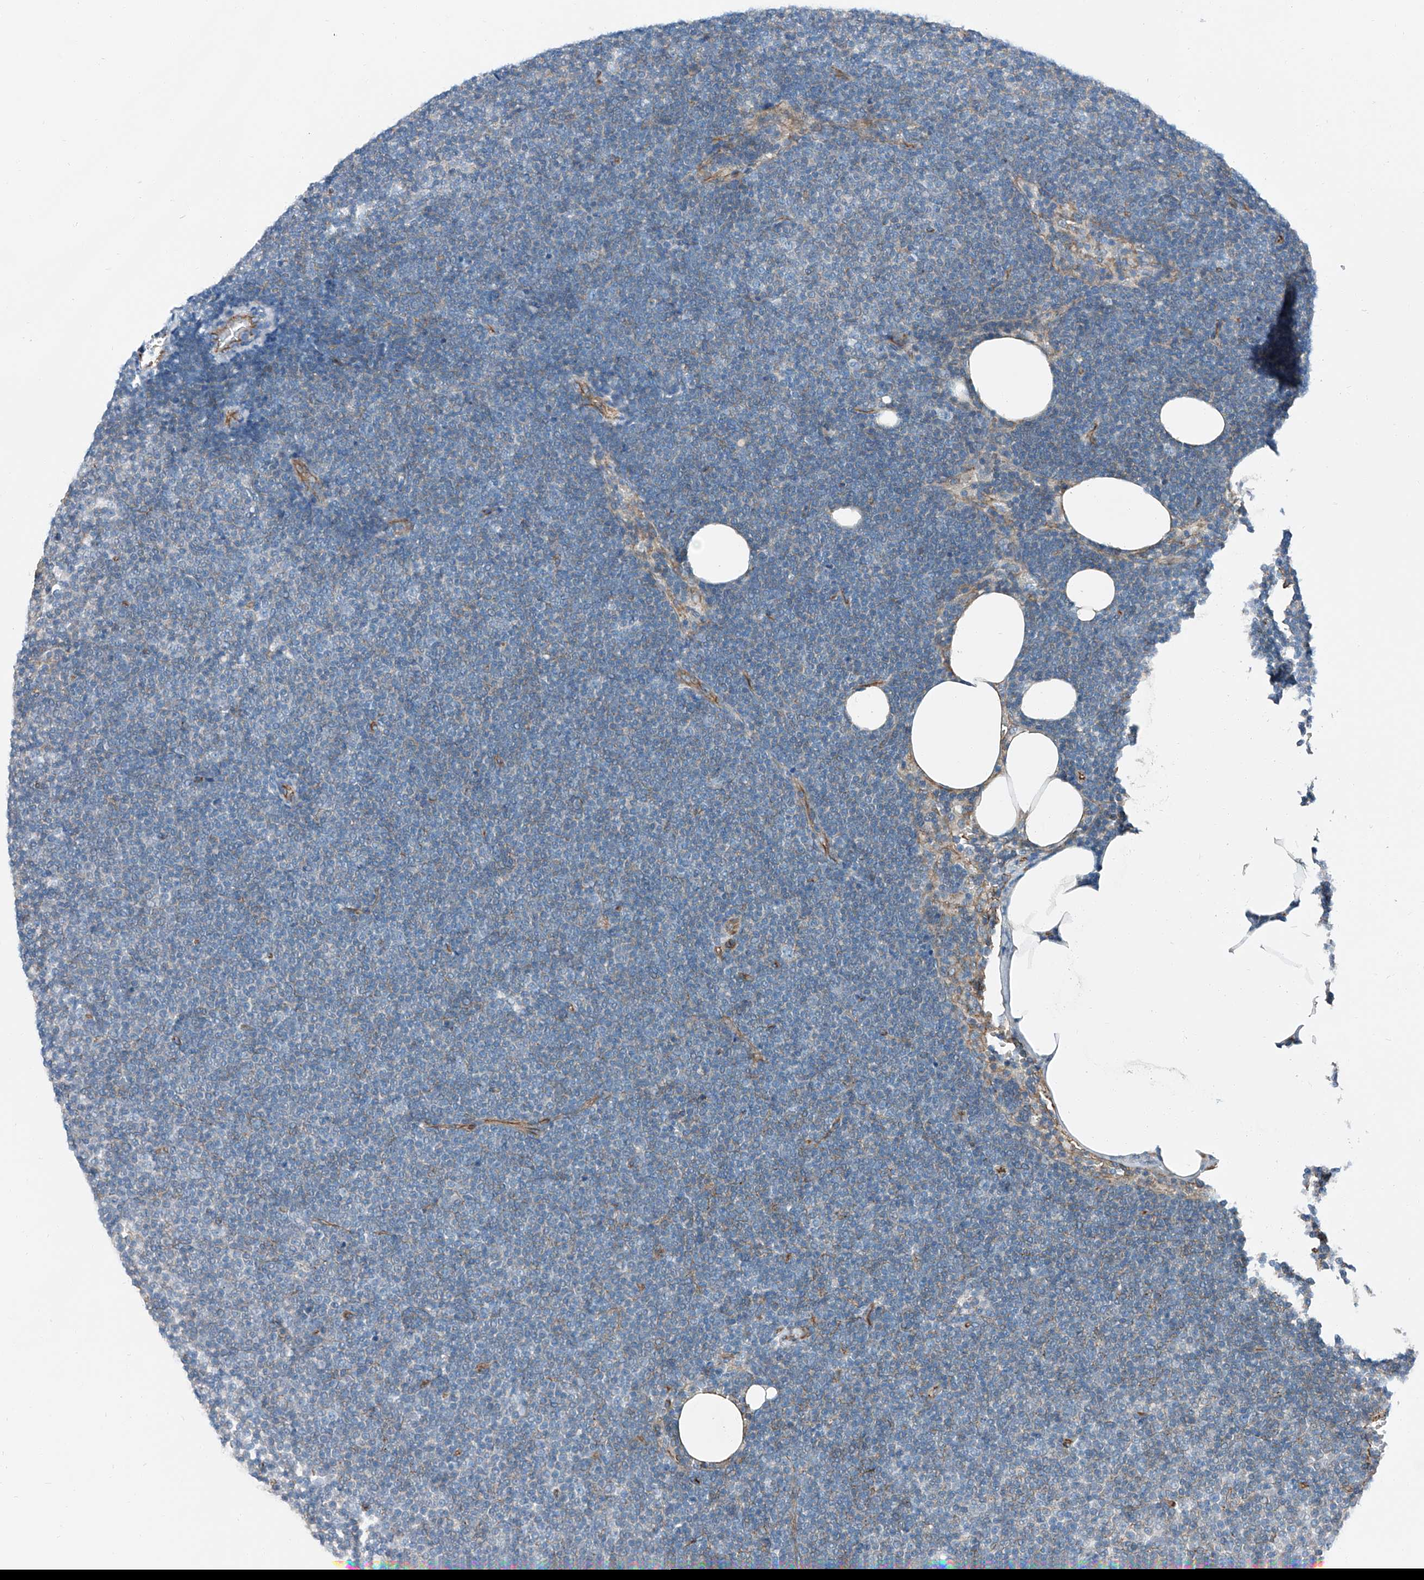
{"staining": {"intensity": "negative", "quantity": "none", "location": "none"}, "tissue": "lymphoma", "cell_type": "Tumor cells", "image_type": "cancer", "snomed": [{"axis": "morphology", "description": "Malignant lymphoma, non-Hodgkin's type, Low grade"}, {"axis": "topography", "description": "Lymph node"}], "caption": "The histopathology image shows no significant staining in tumor cells of lymphoma.", "gene": "THEMIS2", "patient": {"sex": "female", "age": 53}}